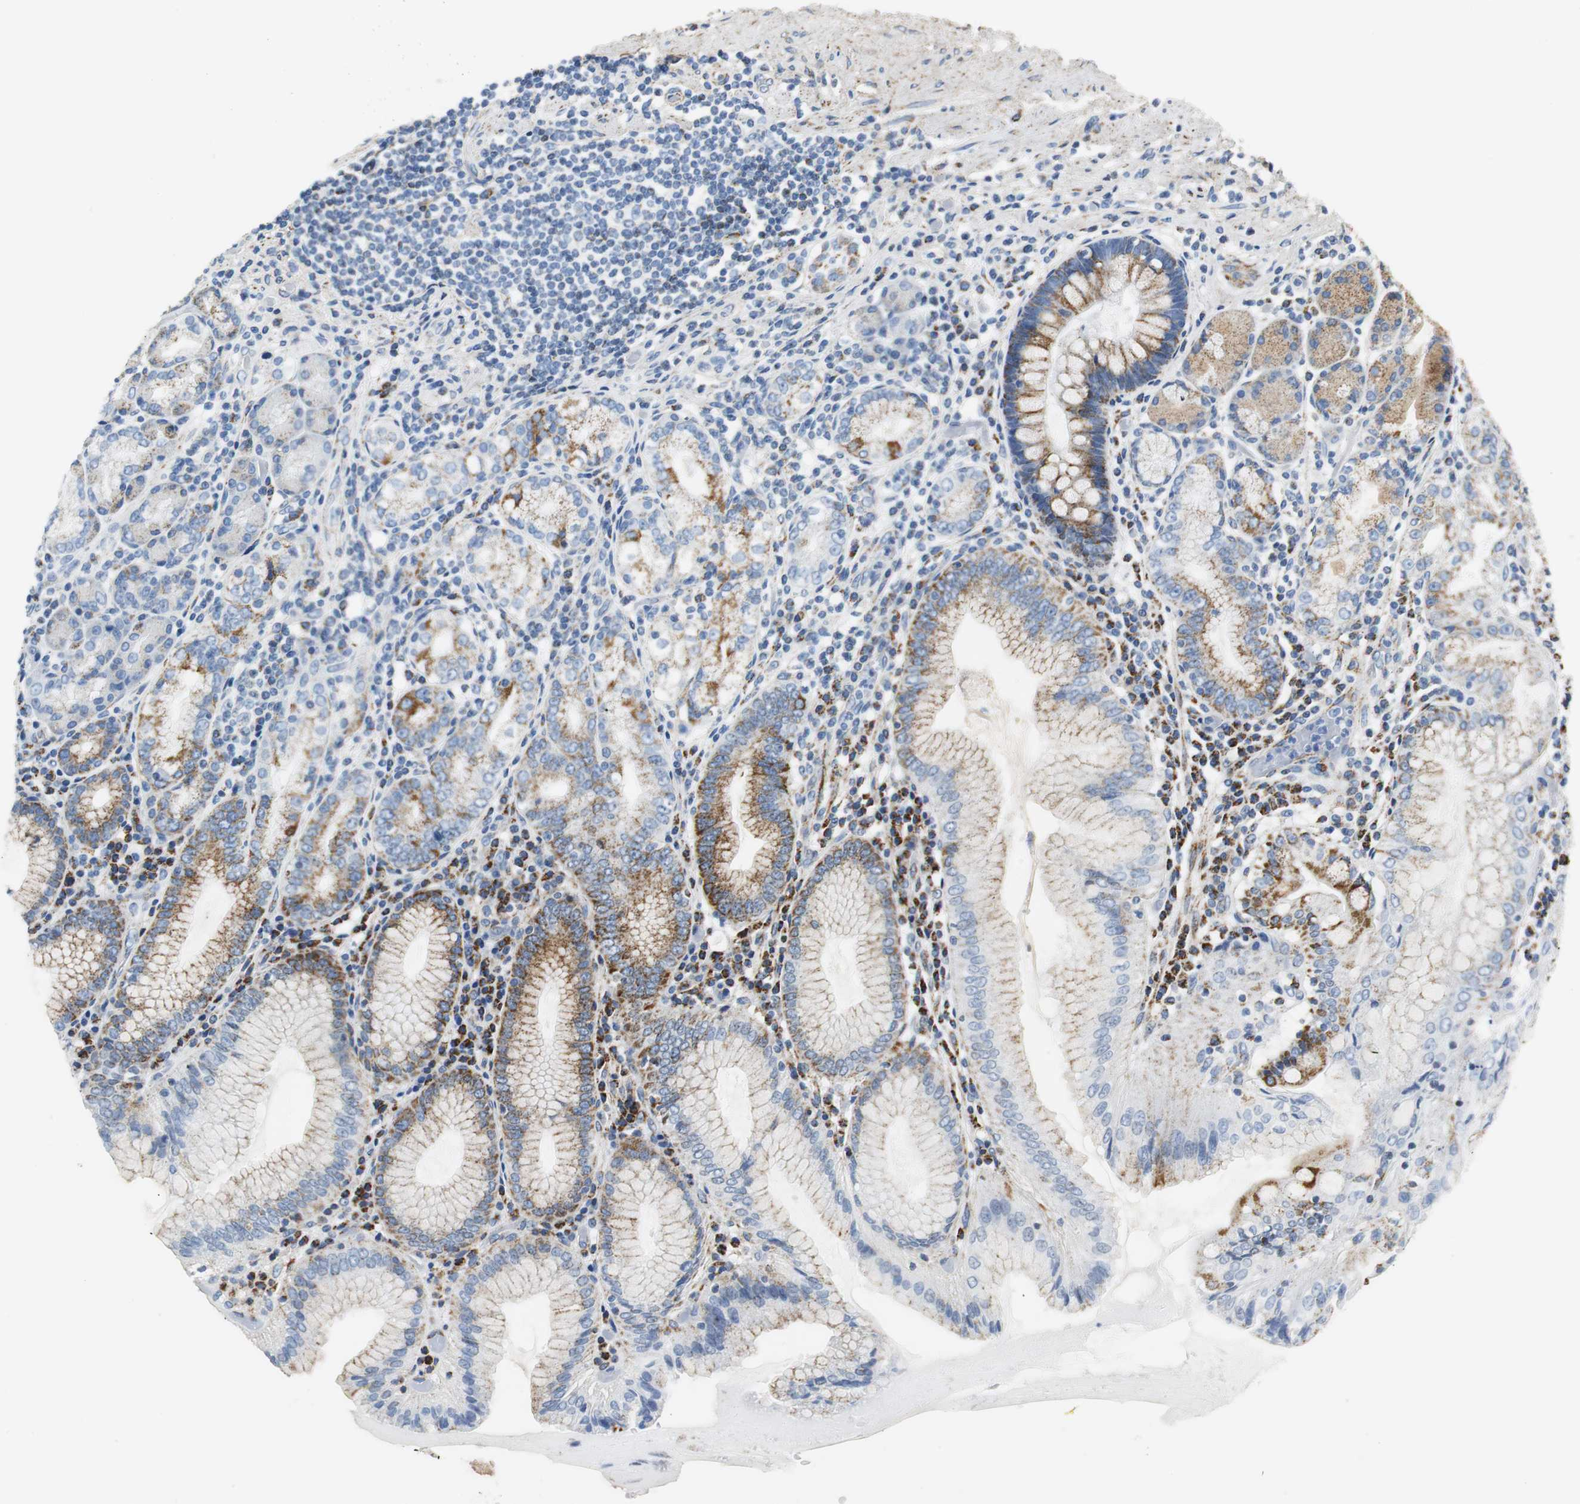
{"staining": {"intensity": "strong", "quantity": ">75%", "location": "cytoplasmic/membranous"}, "tissue": "stomach", "cell_type": "Glandular cells", "image_type": "normal", "snomed": [{"axis": "morphology", "description": "Normal tissue, NOS"}, {"axis": "topography", "description": "Stomach, lower"}], "caption": "Immunohistochemical staining of normal human stomach displays >75% levels of strong cytoplasmic/membranous protein expression in approximately >75% of glandular cells. (DAB IHC with brightfield microscopy, high magnification).", "gene": "C1QTNF7", "patient": {"sex": "female", "age": 76}}